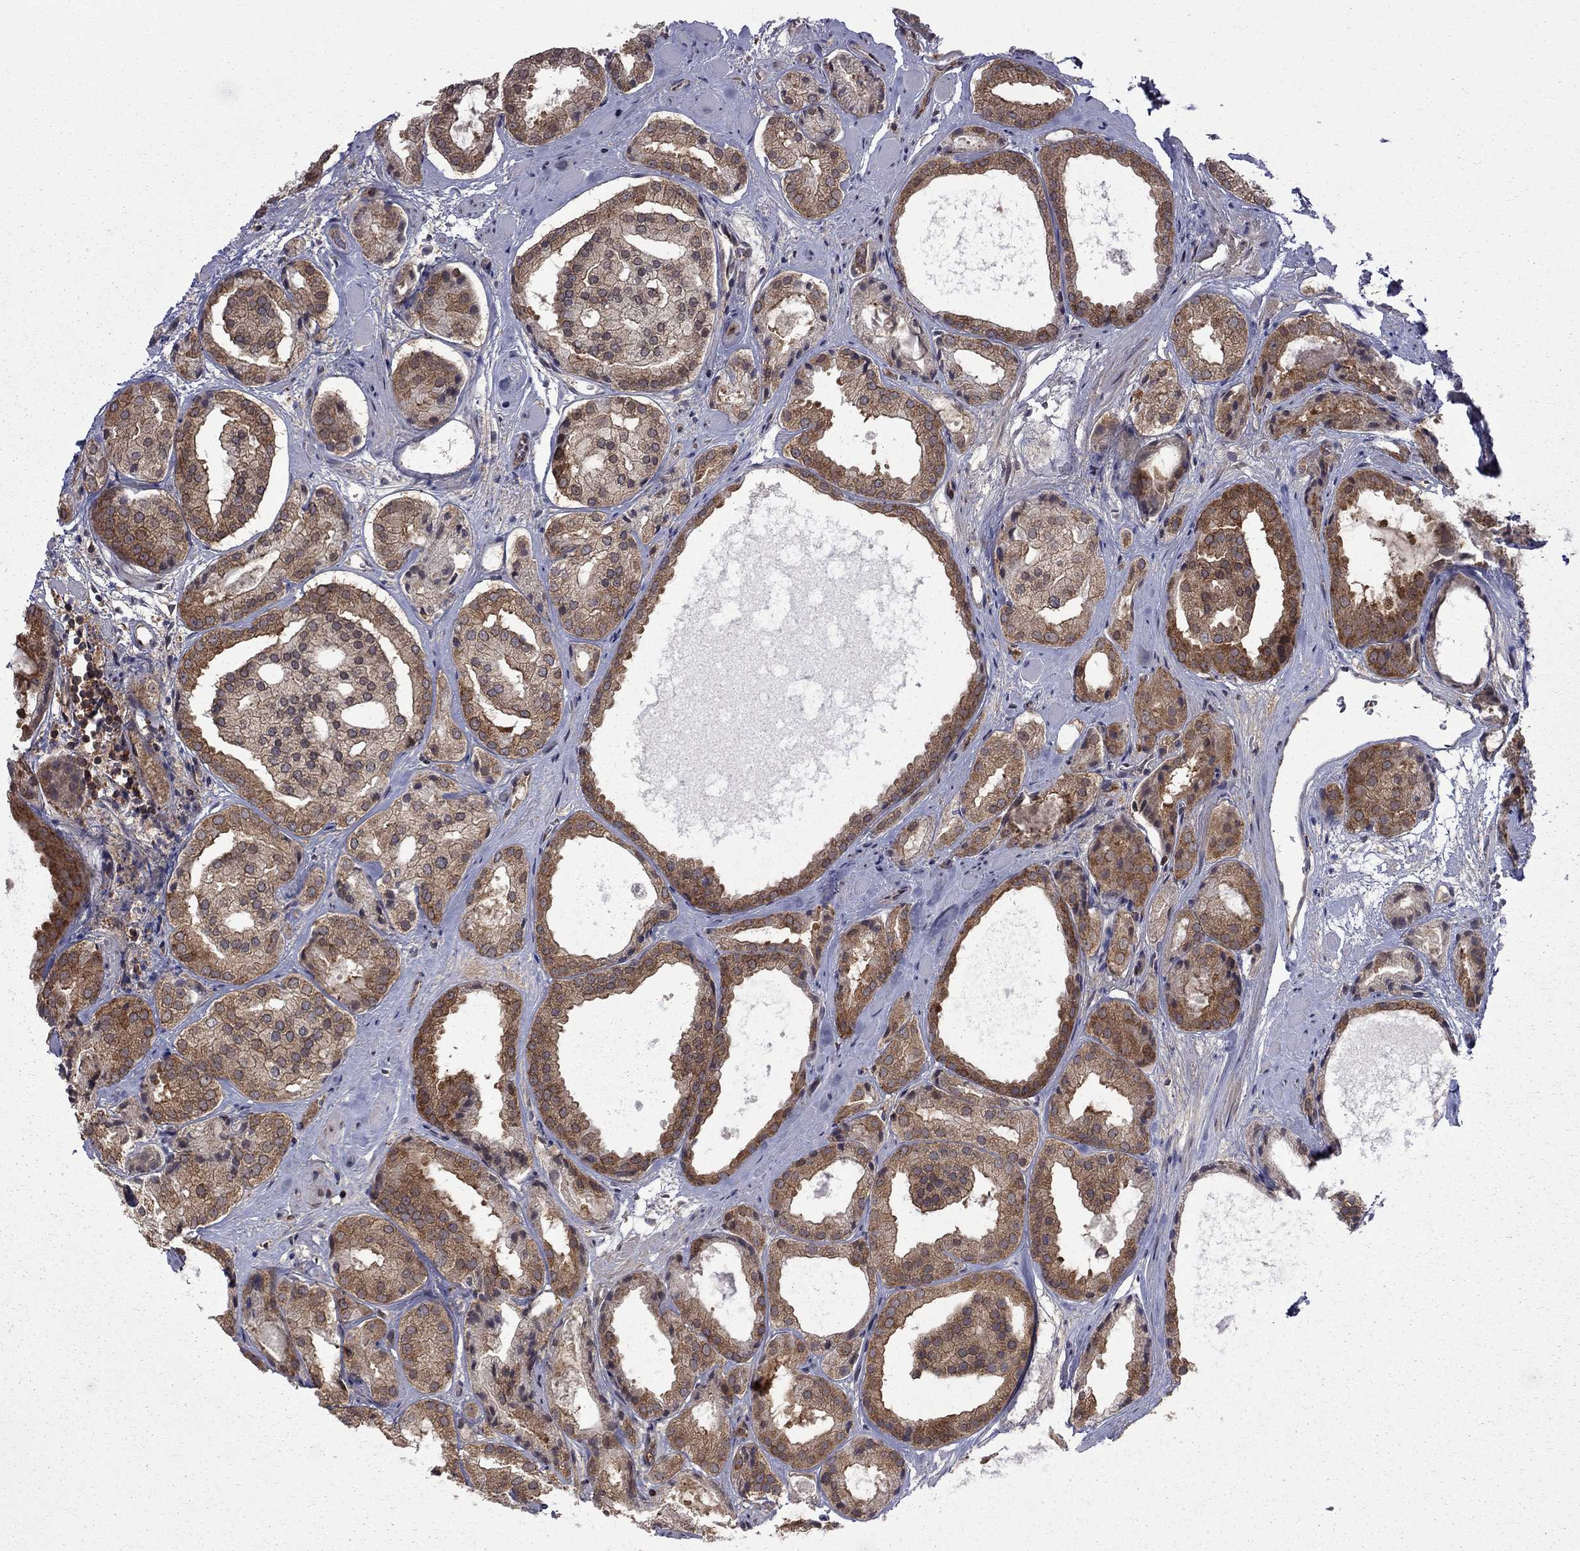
{"staining": {"intensity": "strong", "quantity": ">75%", "location": "cytoplasmic/membranous"}, "tissue": "prostate cancer", "cell_type": "Tumor cells", "image_type": "cancer", "snomed": [{"axis": "morphology", "description": "Adenocarcinoma, Low grade"}, {"axis": "topography", "description": "Prostate"}], "caption": "DAB immunohistochemical staining of human prostate cancer (low-grade adenocarcinoma) exhibits strong cytoplasmic/membranous protein staining in about >75% of tumor cells.", "gene": "NAA50", "patient": {"sex": "male", "age": 69}}